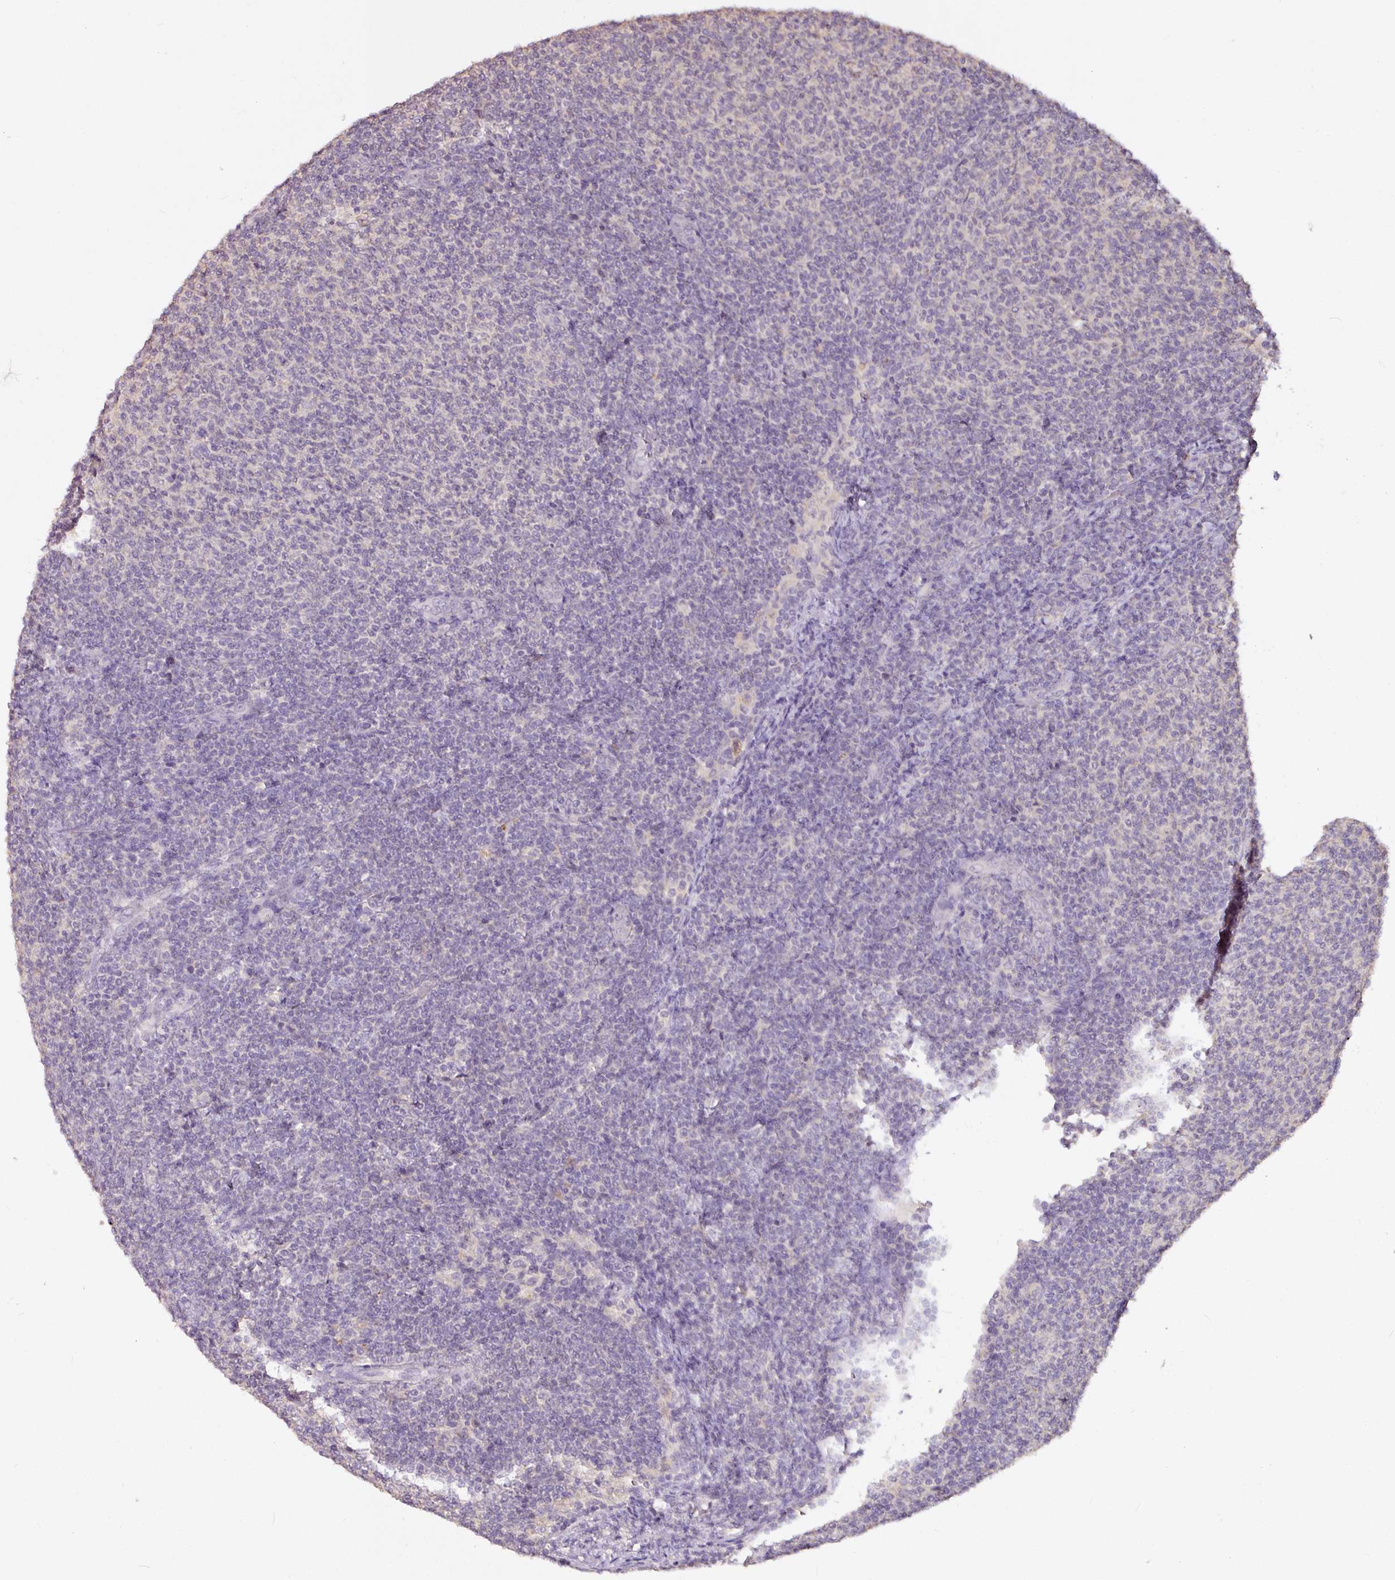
{"staining": {"intensity": "negative", "quantity": "none", "location": "none"}, "tissue": "lymphoma", "cell_type": "Tumor cells", "image_type": "cancer", "snomed": [{"axis": "morphology", "description": "Malignant lymphoma, non-Hodgkin's type, Low grade"}, {"axis": "topography", "description": "Lymph node"}], "caption": "An image of human lymphoma is negative for staining in tumor cells.", "gene": "RPL38", "patient": {"sex": "male", "age": 66}}